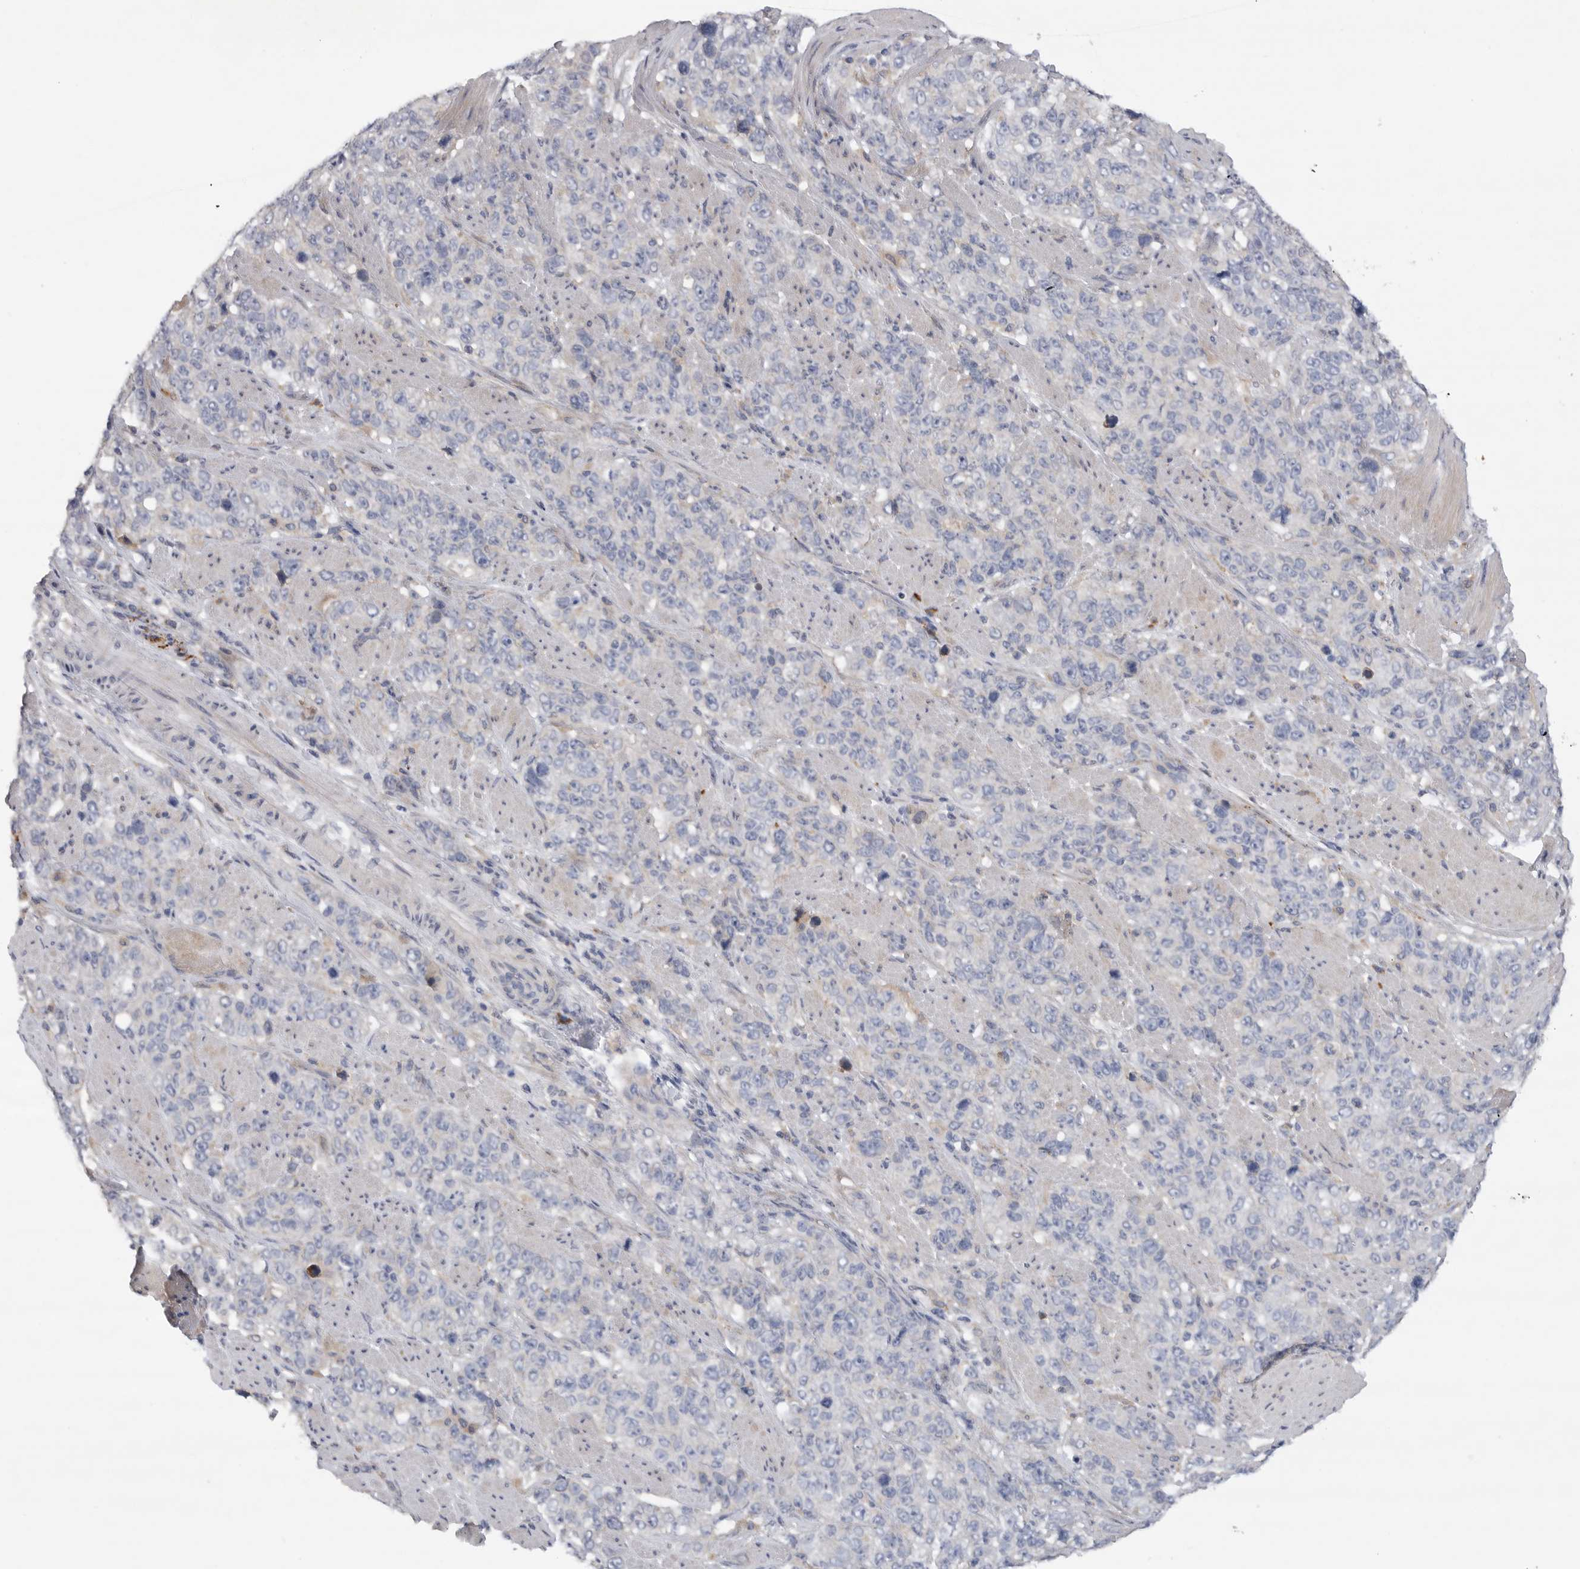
{"staining": {"intensity": "negative", "quantity": "none", "location": "none"}, "tissue": "stomach cancer", "cell_type": "Tumor cells", "image_type": "cancer", "snomed": [{"axis": "morphology", "description": "Adenocarcinoma, NOS"}, {"axis": "topography", "description": "Stomach"}], "caption": "This is an immunohistochemistry (IHC) micrograph of human stomach adenocarcinoma. There is no expression in tumor cells.", "gene": "EDEM3", "patient": {"sex": "male", "age": 48}}